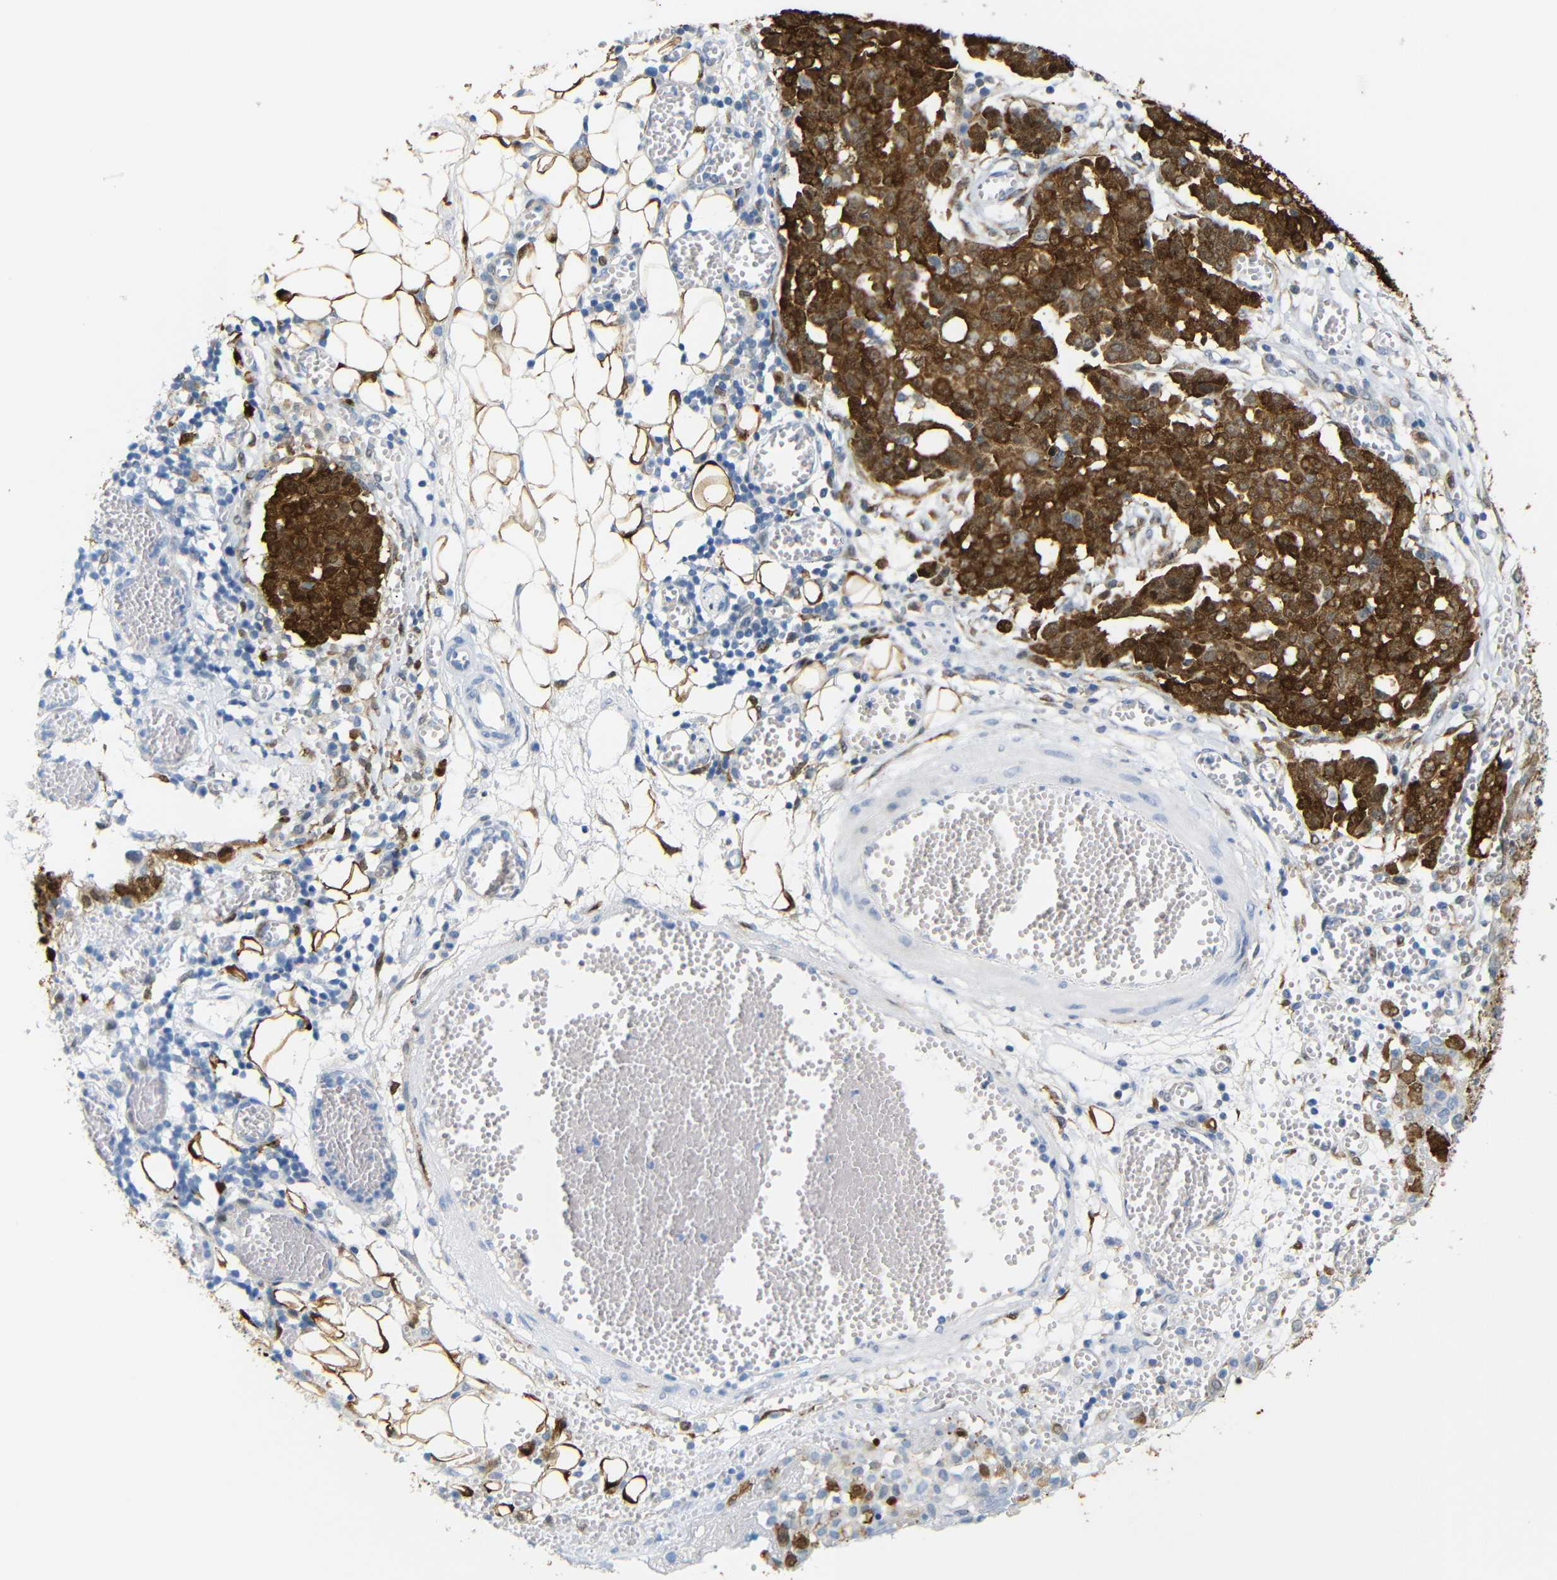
{"staining": {"intensity": "strong", "quantity": ">75%", "location": "cytoplasmic/membranous"}, "tissue": "ovarian cancer", "cell_type": "Tumor cells", "image_type": "cancer", "snomed": [{"axis": "morphology", "description": "Cystadenocarcinoma, serous, NOS"}, {"axis": "topography", "description": "Soft tissue"}, {"axis": "topography", "description": "Ovary"}], "caption": "Brown immunohistochemical staining in human ovarian serous cystadenocarcinoma shows strong cytoplasmic/membranous expression in approximately >75% of tumor cells. (IHC, brightfield microscopy, high magnification).", "gene": "MT1A", "patient": {"sex": "female", "age": 57}}